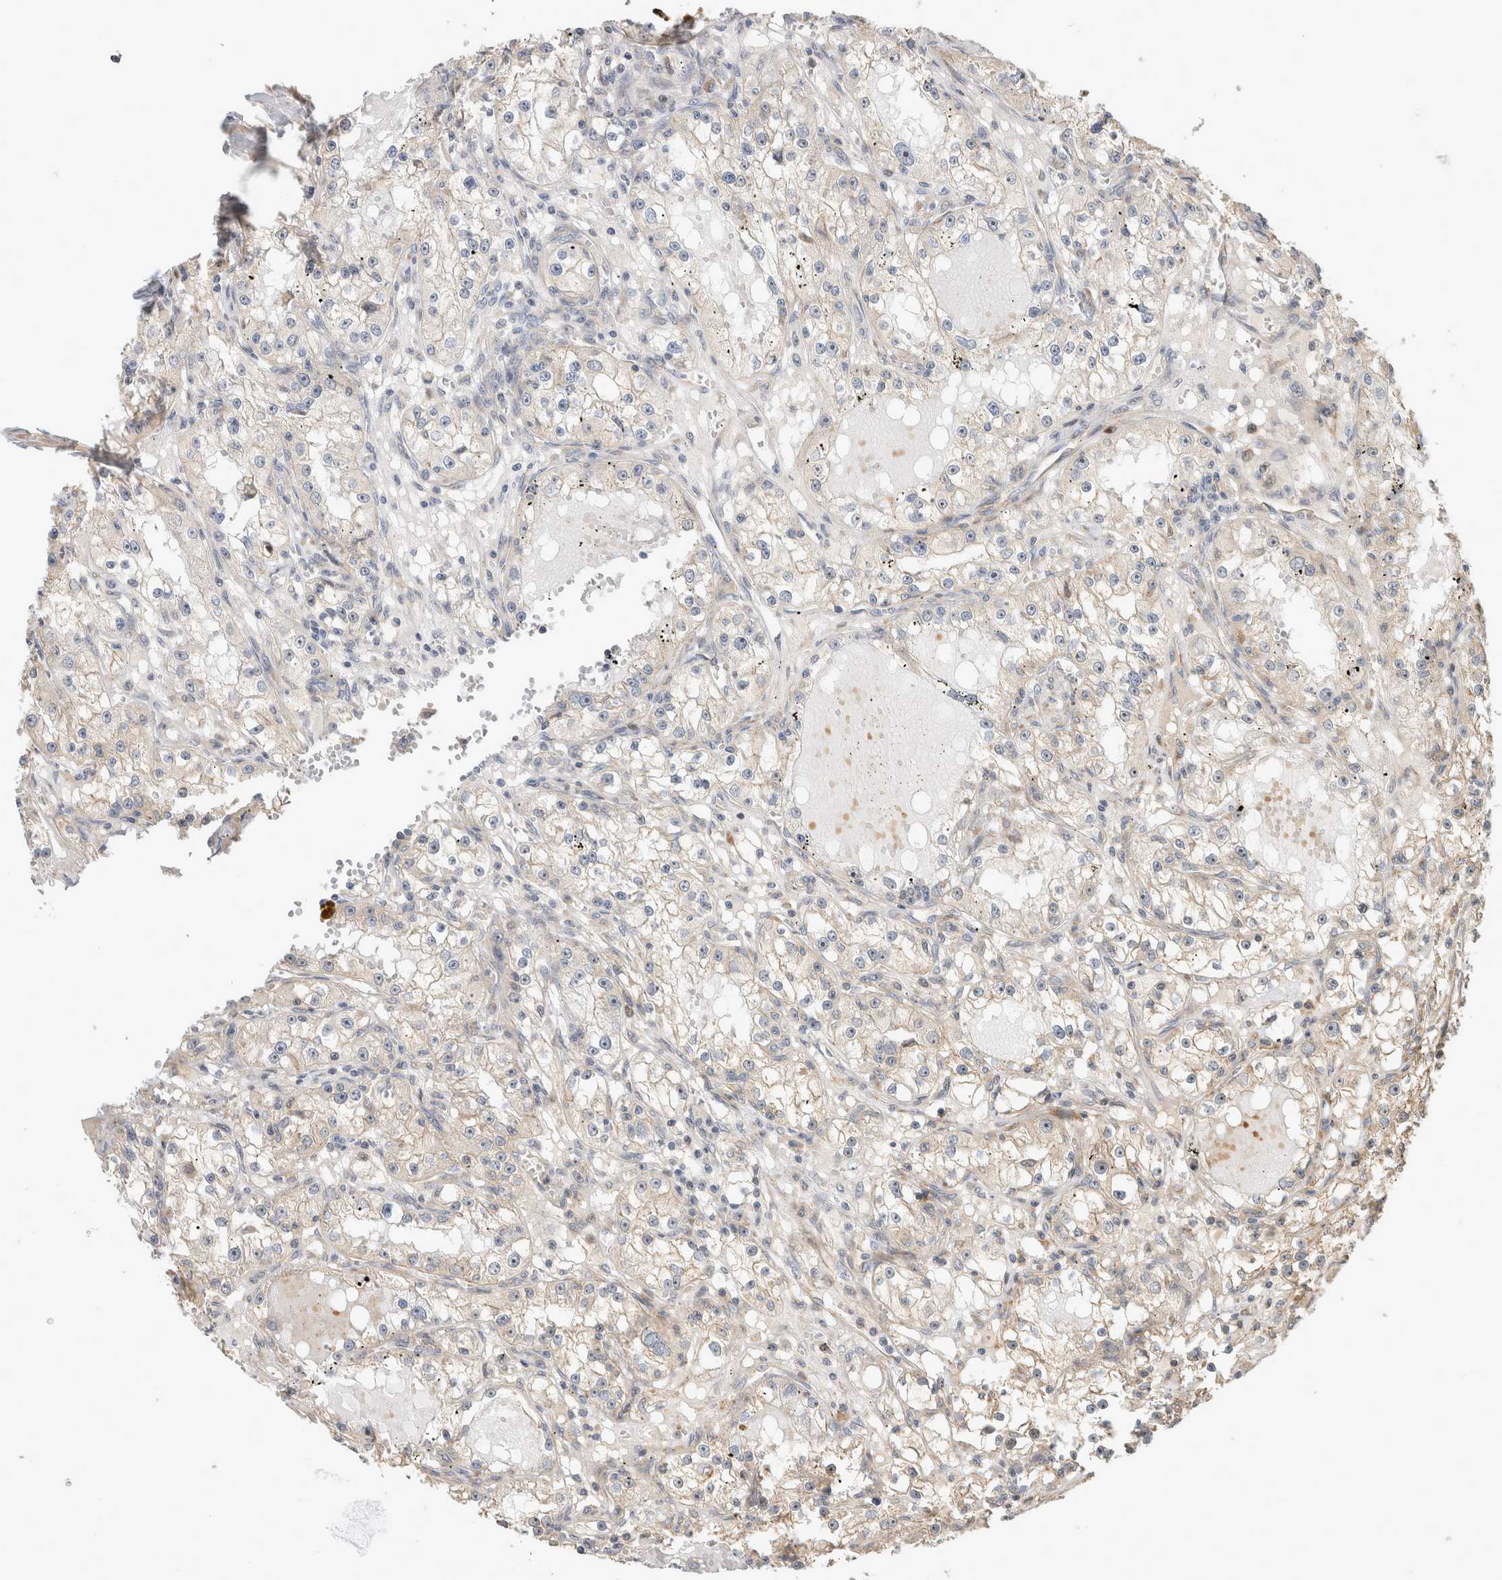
{"staining": {"intensity": "weak", "quantity": "<25%", "location": "cytoplasmic/membranous"}, "tissue": "renal cancer", "cell_type": "Tumor cells", "image_type": "cancer", "snomed": [{"axis": "morphology", "description": "Adenocarcinoma, NOS"}, {"axis": "topography", "description": "Kidney"}], "caption": "Tumor cells show no significant protein staining in renal cancer.", "gene": "PCDHB15", "patient": {"sex": "male", "age": 56}}